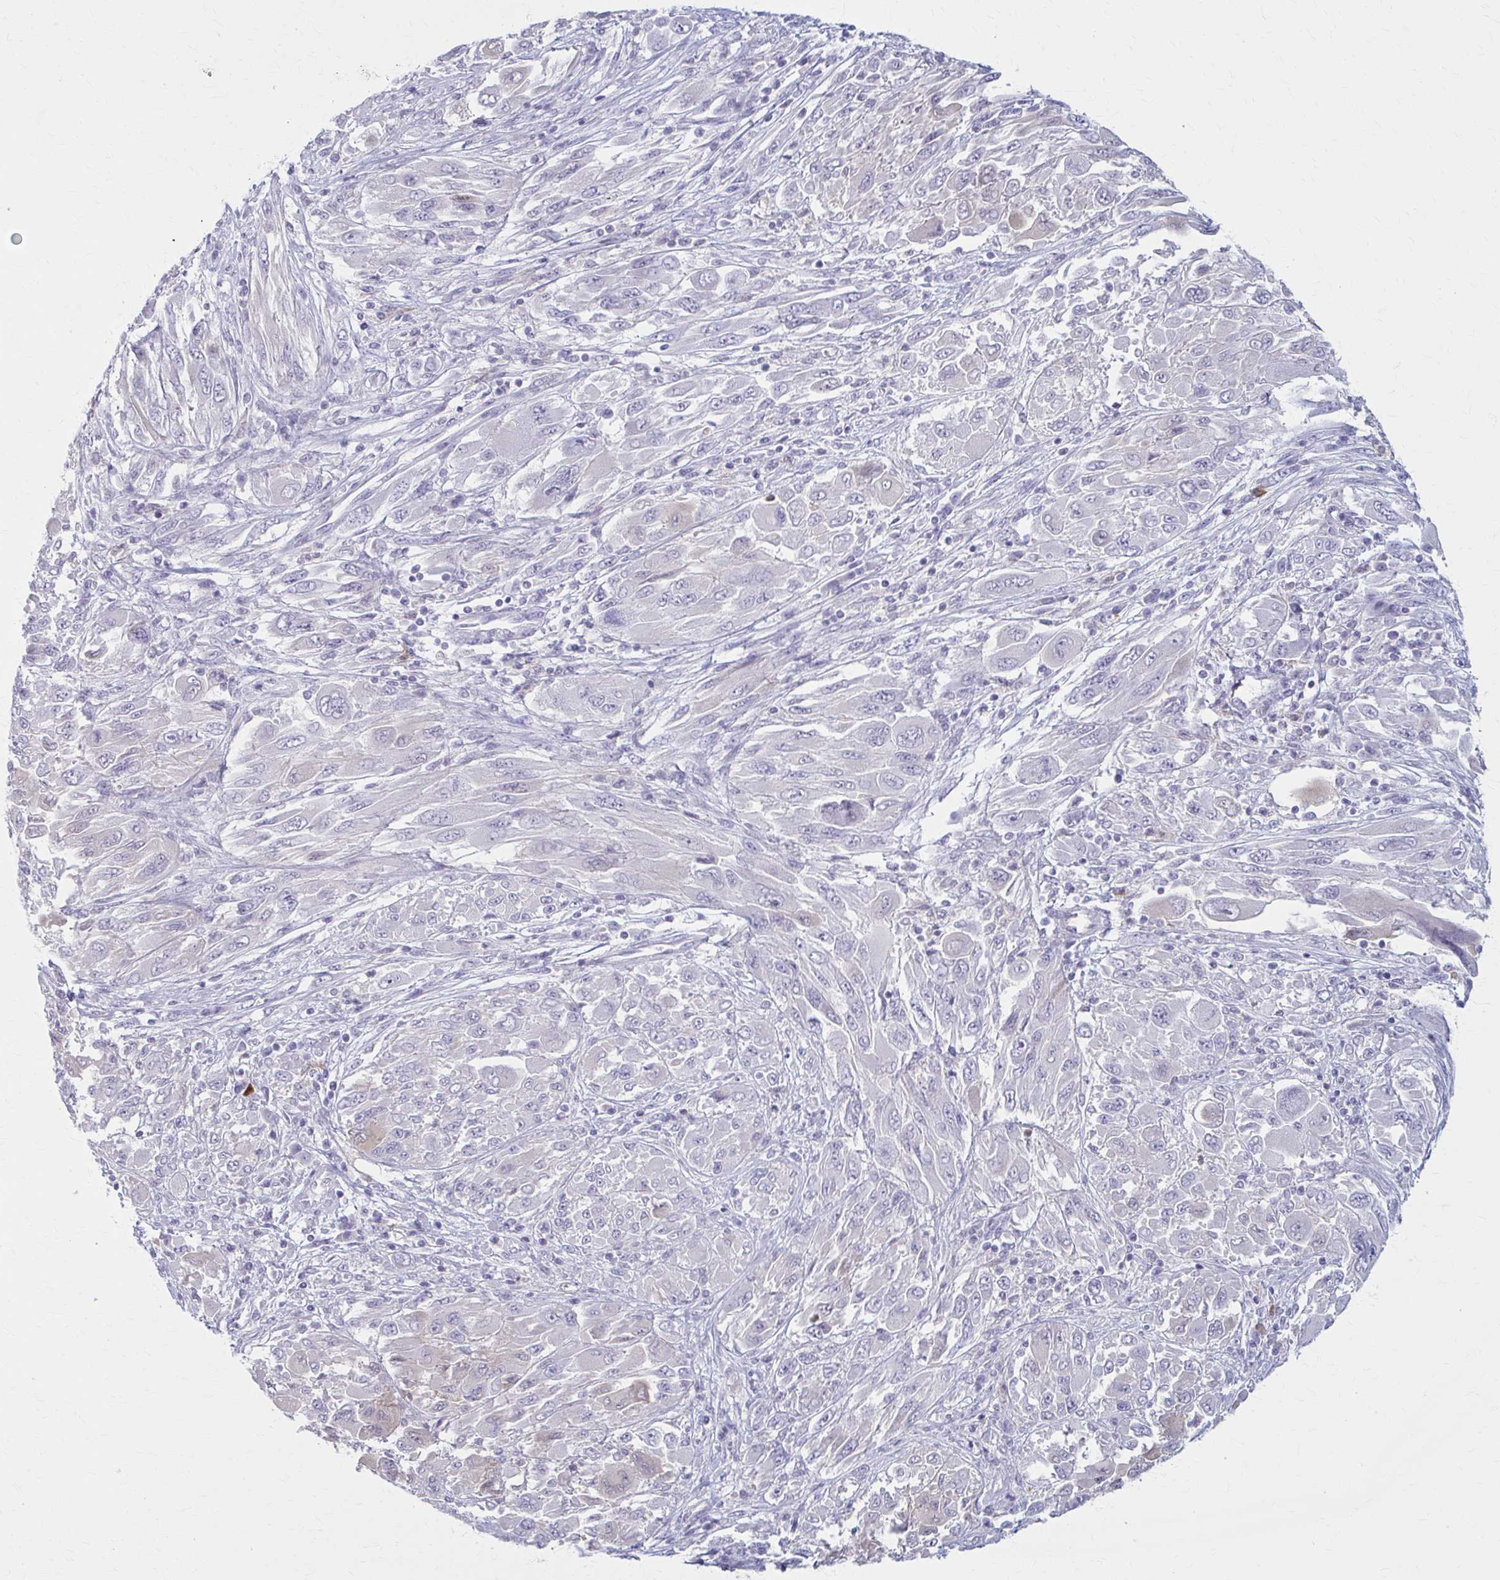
{"staining": {"intensity": "negative", "quantity": "none", "location": "none"}, "tissue": "melanoma", "cell_type": "Tumor cells", "image_type": "cancer", "snomed": [{"axis": "morphology", "description": "Malignant melanoma, NOS"}, {"axis": "topography", "description": "Skin"}], "caption": "An immunohistochemistry histopathology image of malignant melanoma is shown. There is no staining in tumor cells of malignant melanoma. The staining was performed using DAB (3,3'-diaminobenzidine) to visualize the protein expression in brown, while the nuclei were stained in blue with hematoxylin (Magnification: 20x).", "gene": "LDLRAP1", "patient": {"sex": "female", "age": 91}}